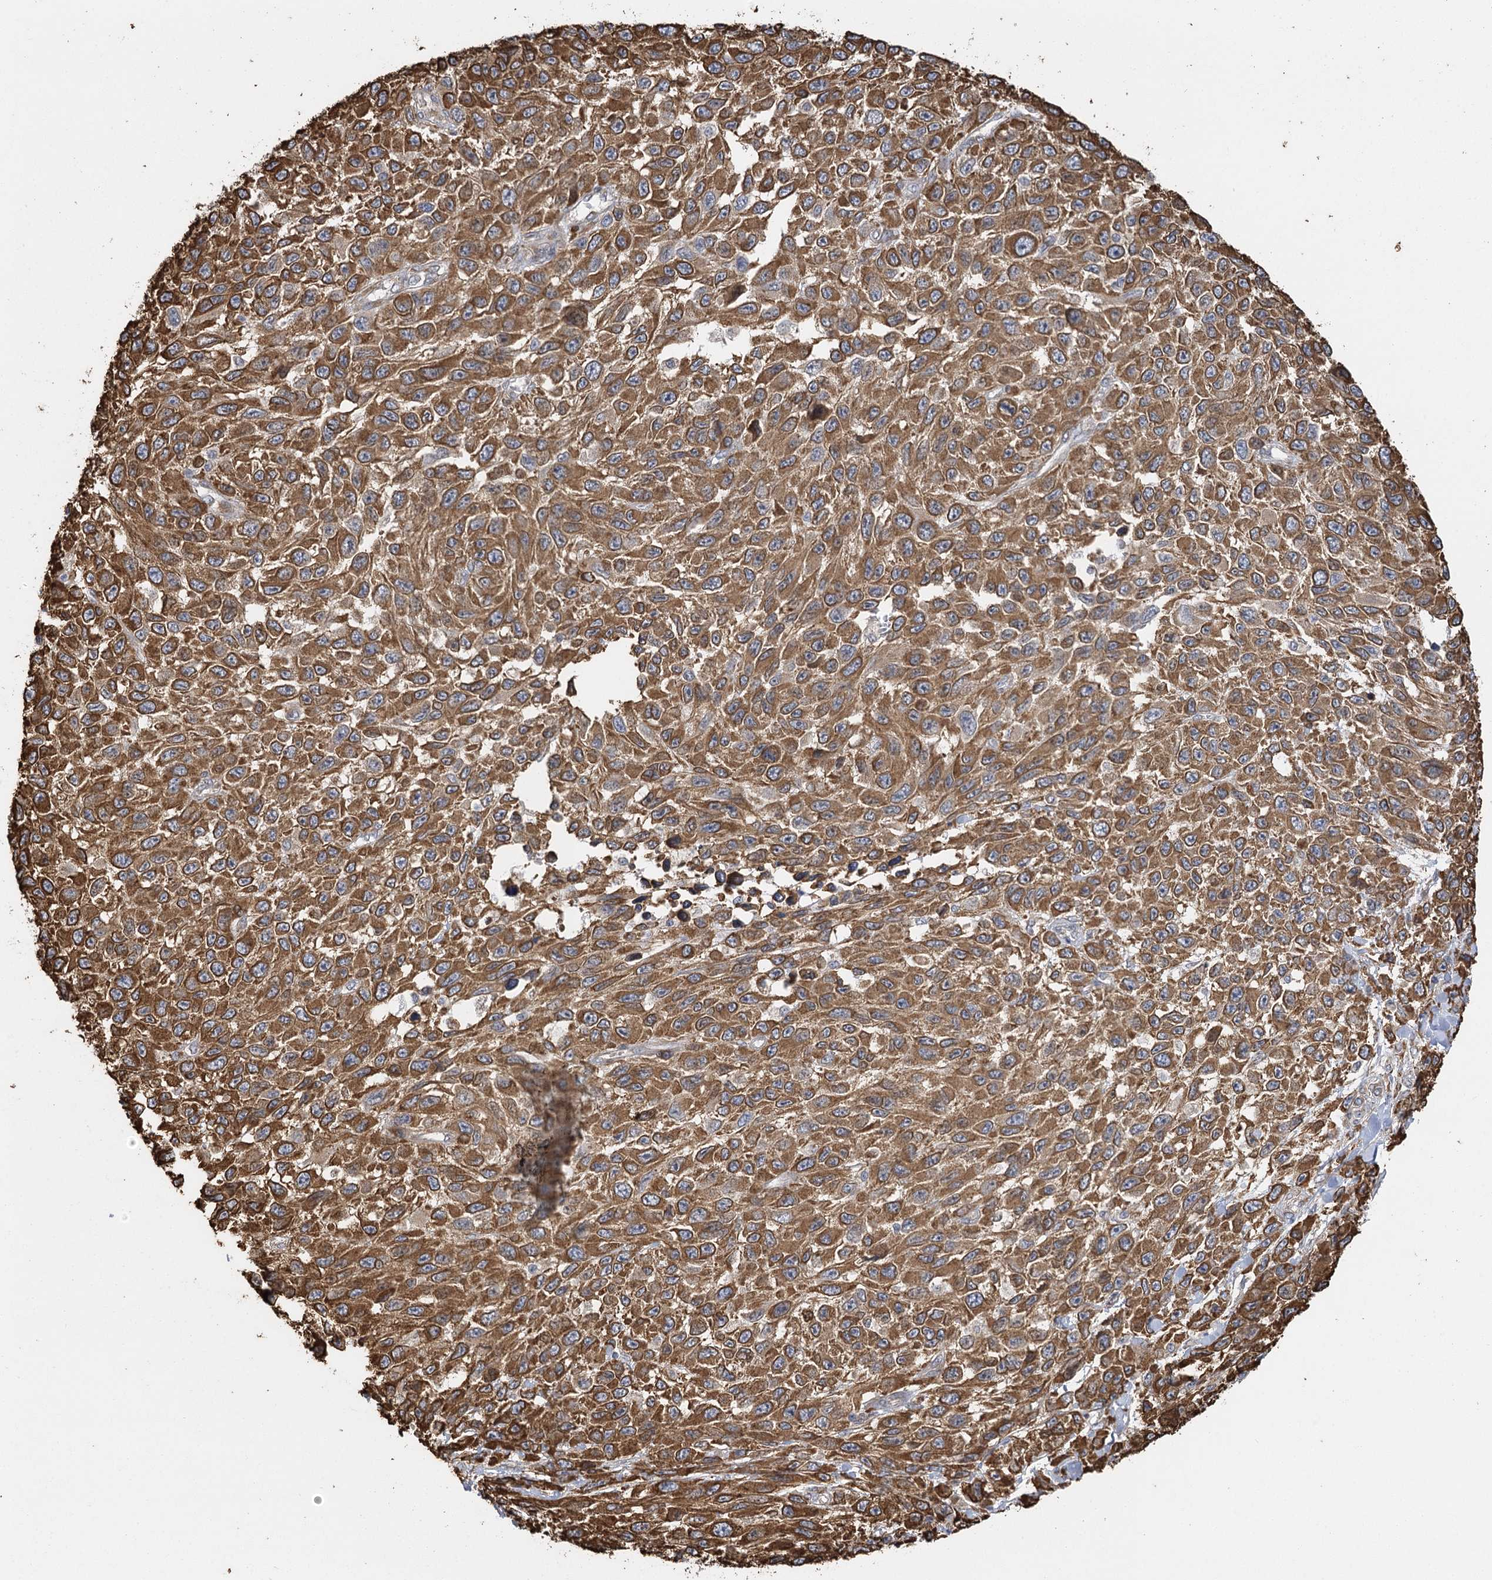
{"staining": {"intensity": "moderate", "quantity": ">75%", "location": "cytoplasmic/membranous"}, "tissue": "melanoma", "cell_type": "Tumor cells", "image_type": "cancer", "snomed": [{"axis": "morphology", "description": "Normal tissue, NOS"}, {"axis": "morphology", "description": "Malignant melanoma, NOS"}, {"axis": "topography", "description": "Skin"}], "caption": "Immunohistochemistry (IHC) histopathology image of human malignant melanoma stained for a protein (brown), which shows medium levels of moderate cytoplasmic/membranous positivity in about >75% of tumor cells.", "gene": "IL11RA", "patient": {"sex": "female", "age": 96}}